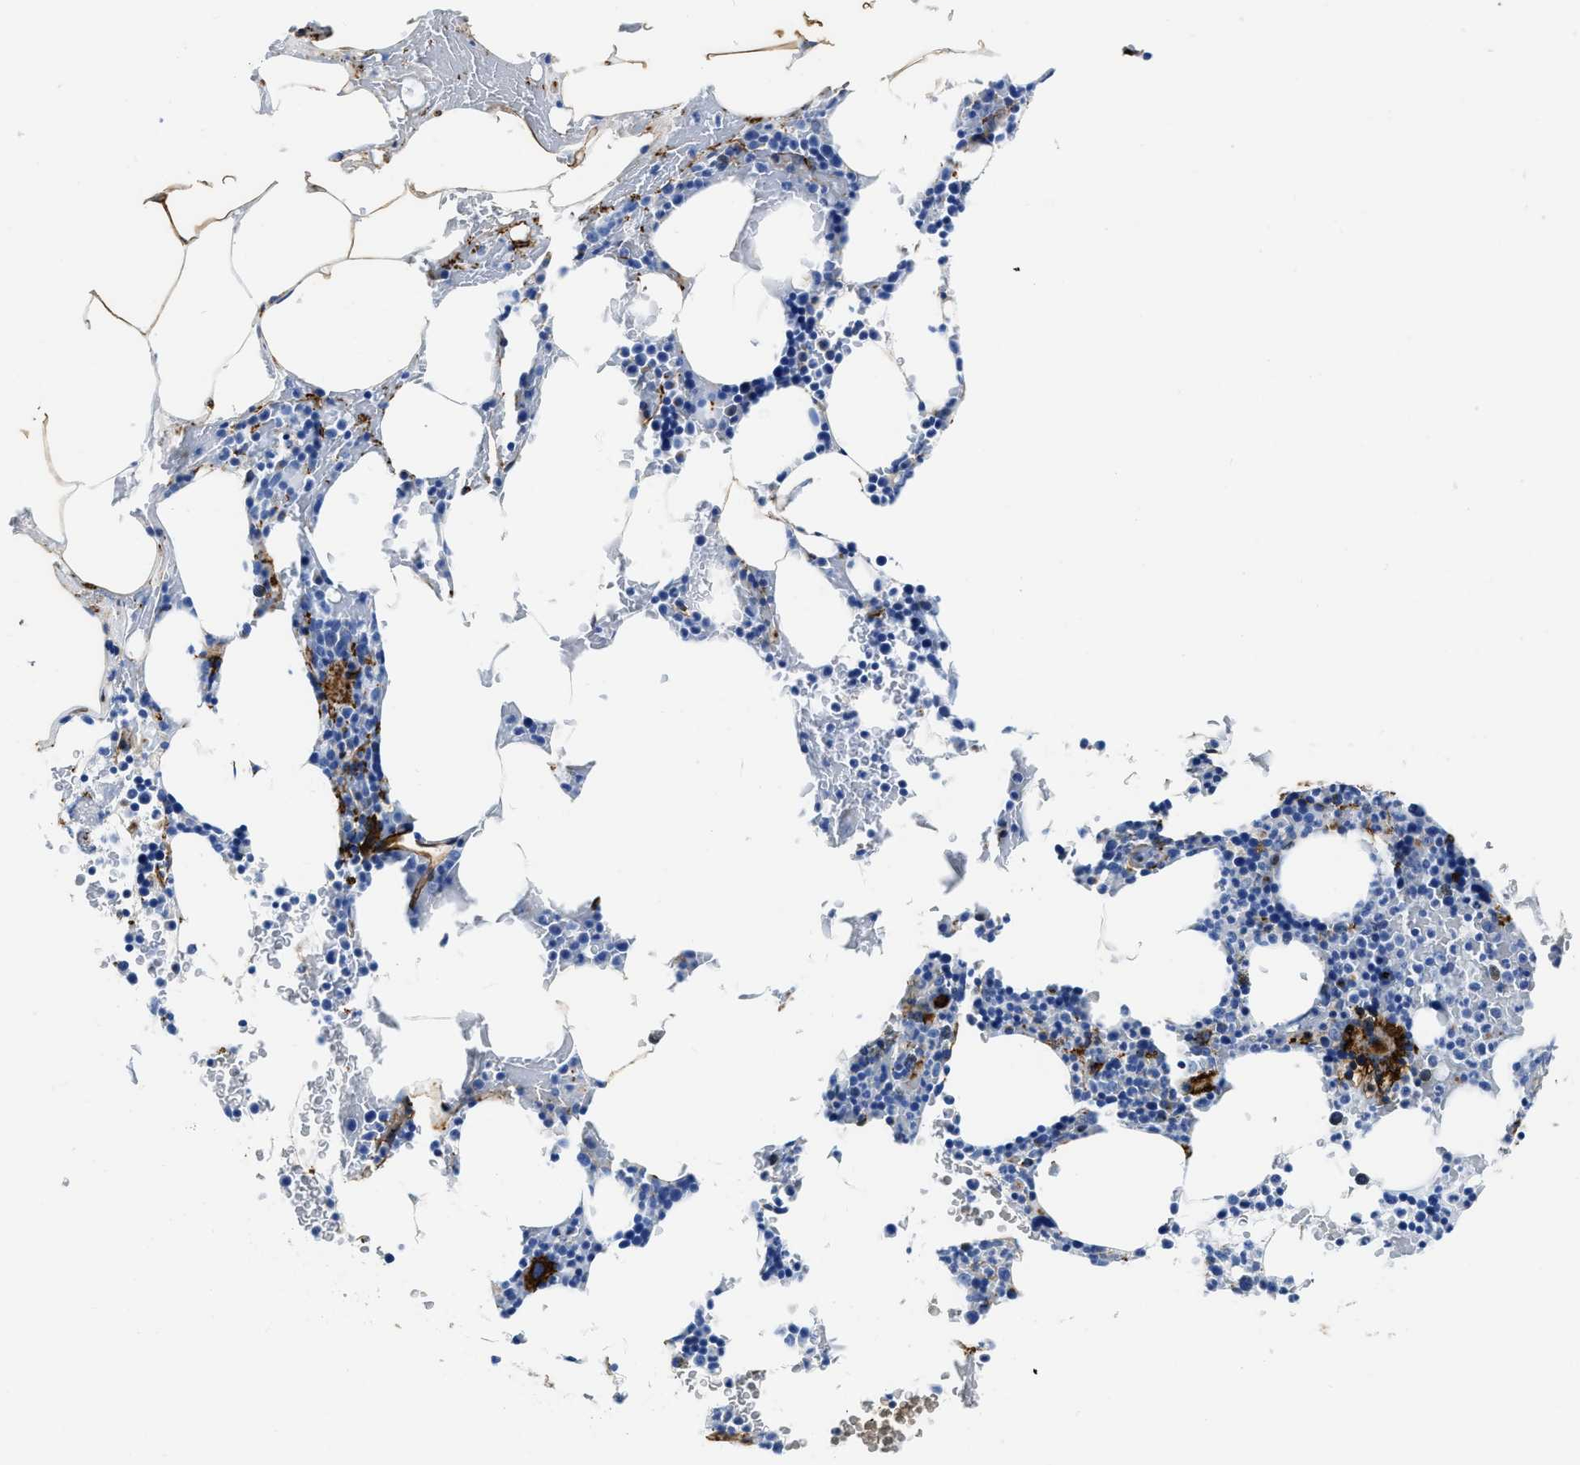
{"staining": {"intensity": "strong", "quantity": "<25%", "location": "cytoplasmic/membranous"}, "tissue": "bone marrow", "cell_type": "Hematopoietic cells", "image_type": "normal", "snomed": [{"axis": "morphology", "description": "Normal tissue, NOS"}, {"axis": "topography", "description": "Bone marrow"}], "caption": "Hematopoietic cells show strong cytoplasmic/membranous expression in approximately <25% of cells in normal bone marrow.", "gene": "TVP23B", "patient": {"sex": "female", "age": 66}}